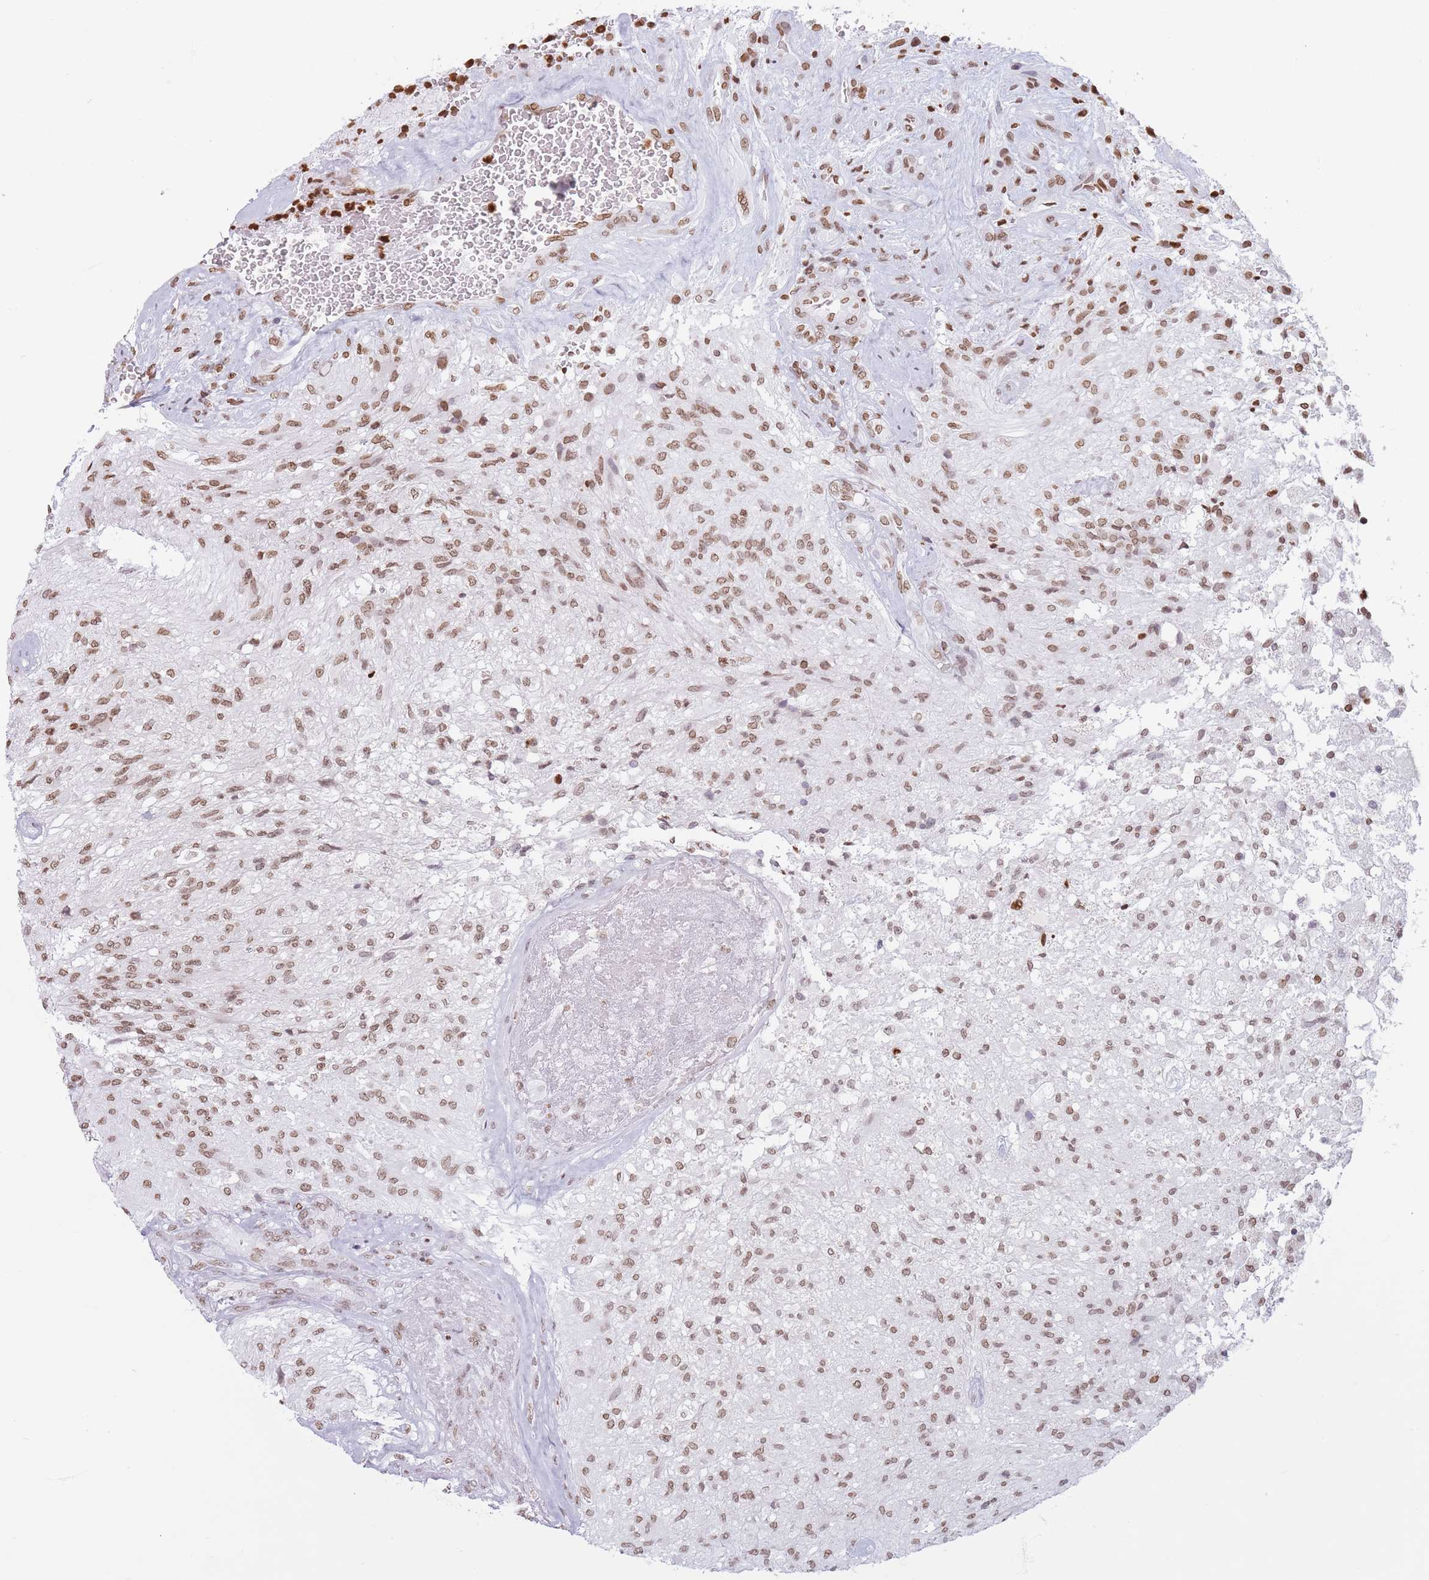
{"staining": {"intensity": "moderate", "quantity": ">75%", "location": "nuclear"}, "tissue": "glioma", "cell_type": "Tumor cells", "image_type": "cancer", "snomed": [{"axis": "morphology", "description": "Glioma, malignant, High grade"}, {"axis": "topography", "description": "Brain"}], "caption": "Protein expression analysis of human glioma reveals moderate nuclear positivity in about >75% of tumor cells.", "gene": "RYK", "patient": {"sex": "male", "age": 56}}